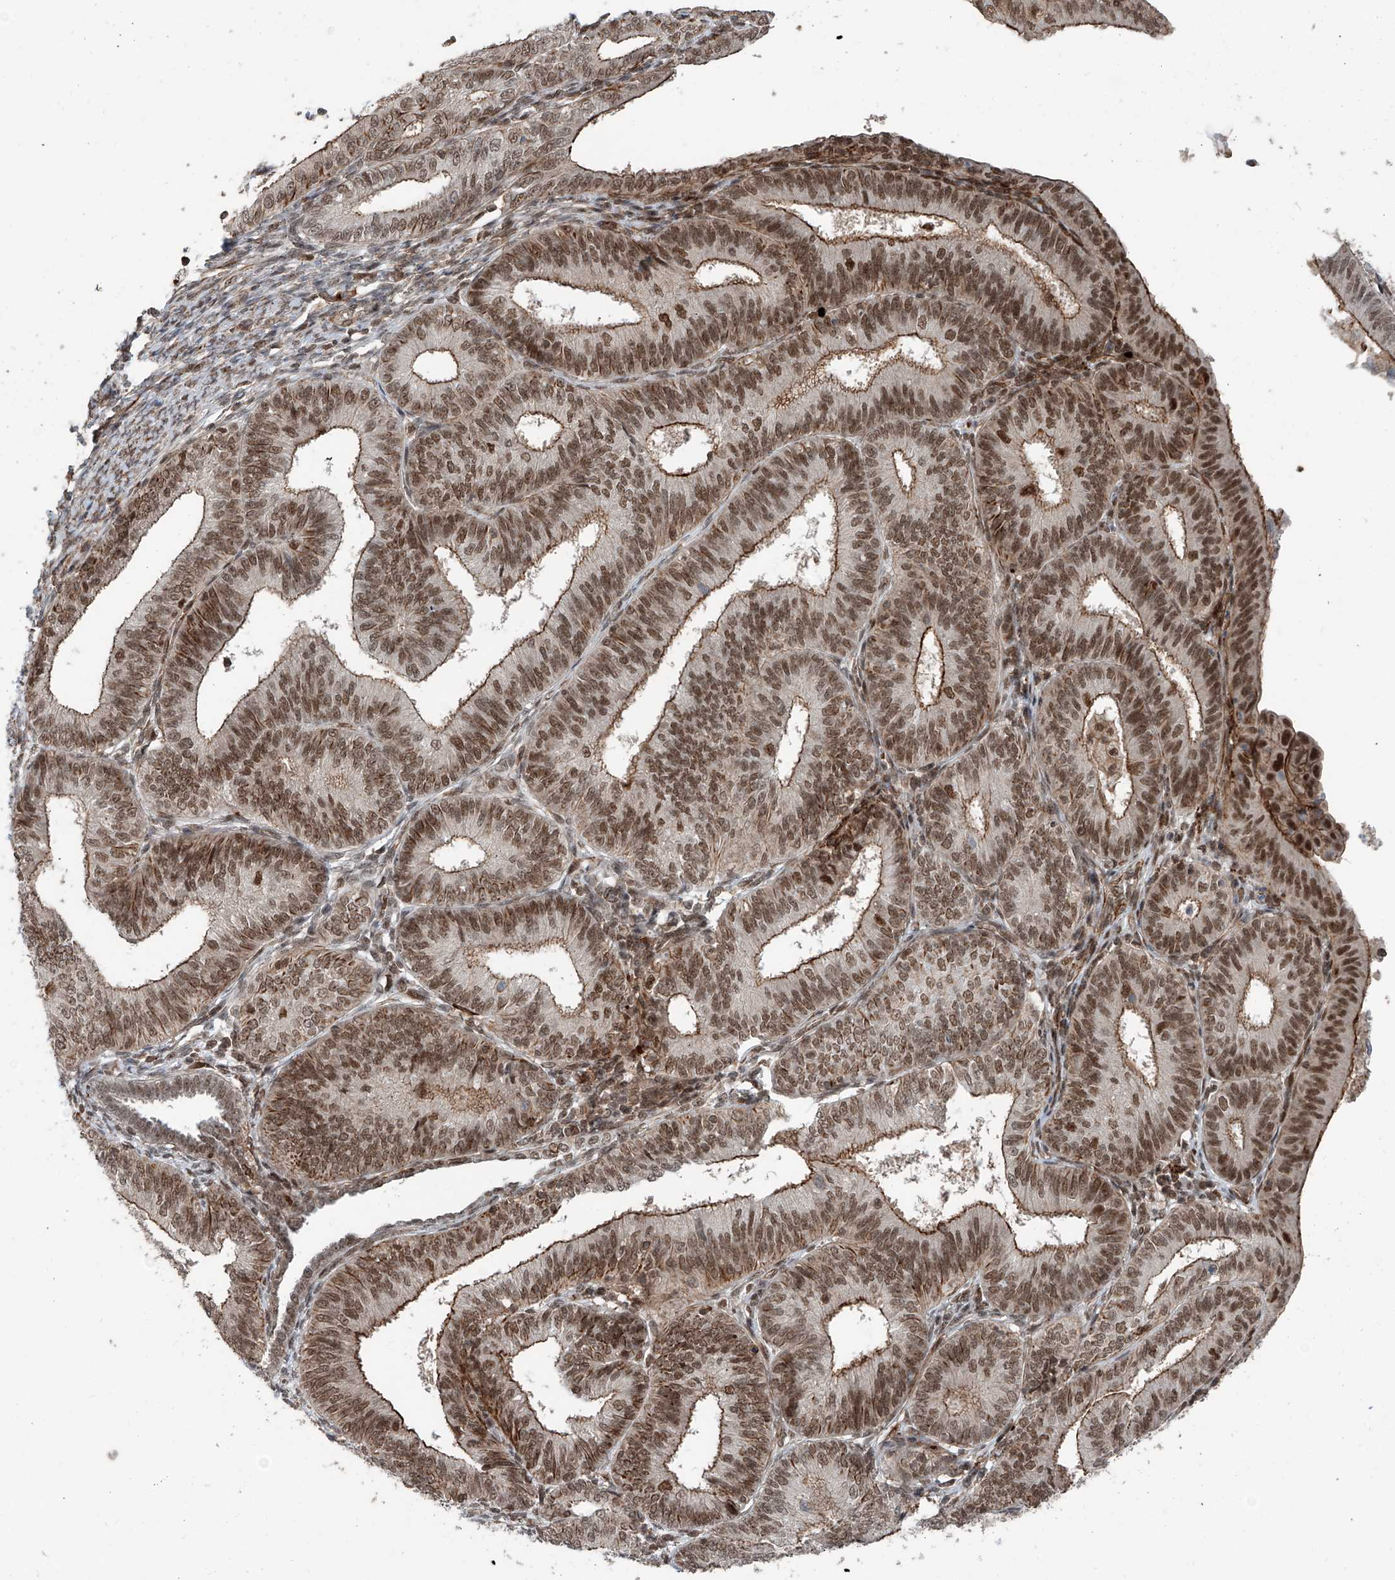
{"staining": {"intensity": "moderate", "quantity": "25%-75%", "location": "cytoplasmic/membranous,nuclear"}, "tissue": "endometrial cancer", "cell_type": "Tumor cells", "image_type": "cancer", "snomed": [{"axis": "morphology", "description": "Adenocarcinoma, NOS"}, {"axis": "topography", "description": "Endometrium"}], "caption": "Adenocarcinoma (endometrial) tissue demonstrates moderate cytoplasmic/membranous and nuclear positivity in approximately 25%-75% of tumor cells (IHC, brightfield microscopy, high magnification).", "gene": "SDE2", "patient": {"sex": "female", "age": 51}}